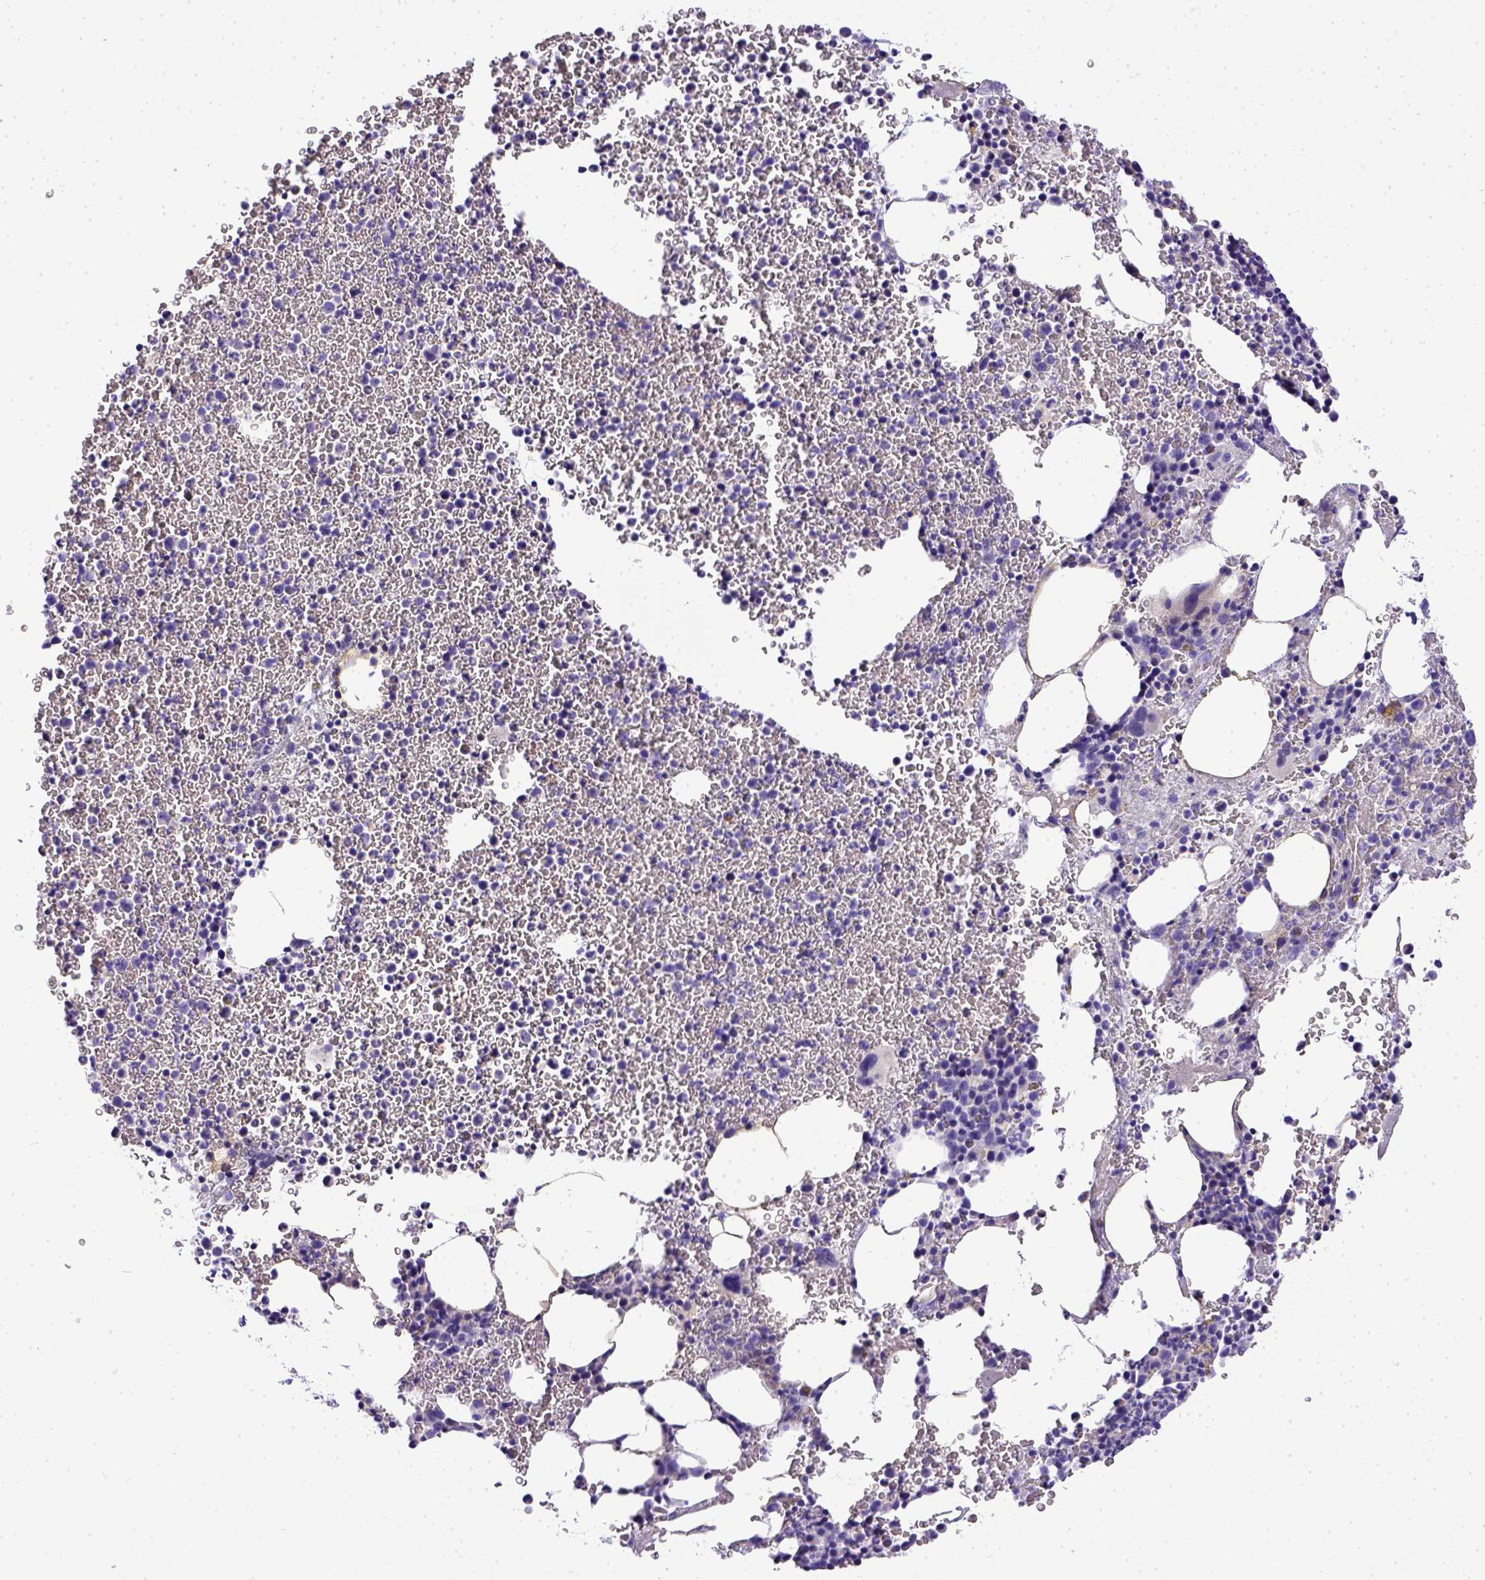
{"staining": {"intensity": "negative", "quantity": "none", "location": "none"}, "tissue": "bone marrow", "cell_type": "Hematopoietic cells", "image_type": "normal", "snomed": [{"axis": "morphology", "description": "Normal tissue, NOS"}, {"axis": "topography", "description": "Bone marrow"}], "caption": "The IHC histopathology image has no significant expression in hematopoietic cells of bone marrow. (Brightfield microscopy of DAB (3,3'-diaminobenzidine) immunohistochemistry (IHC) at high magnification).", "gene": "BTN1A1", "patient": {"sex": "female", "age": 56}}